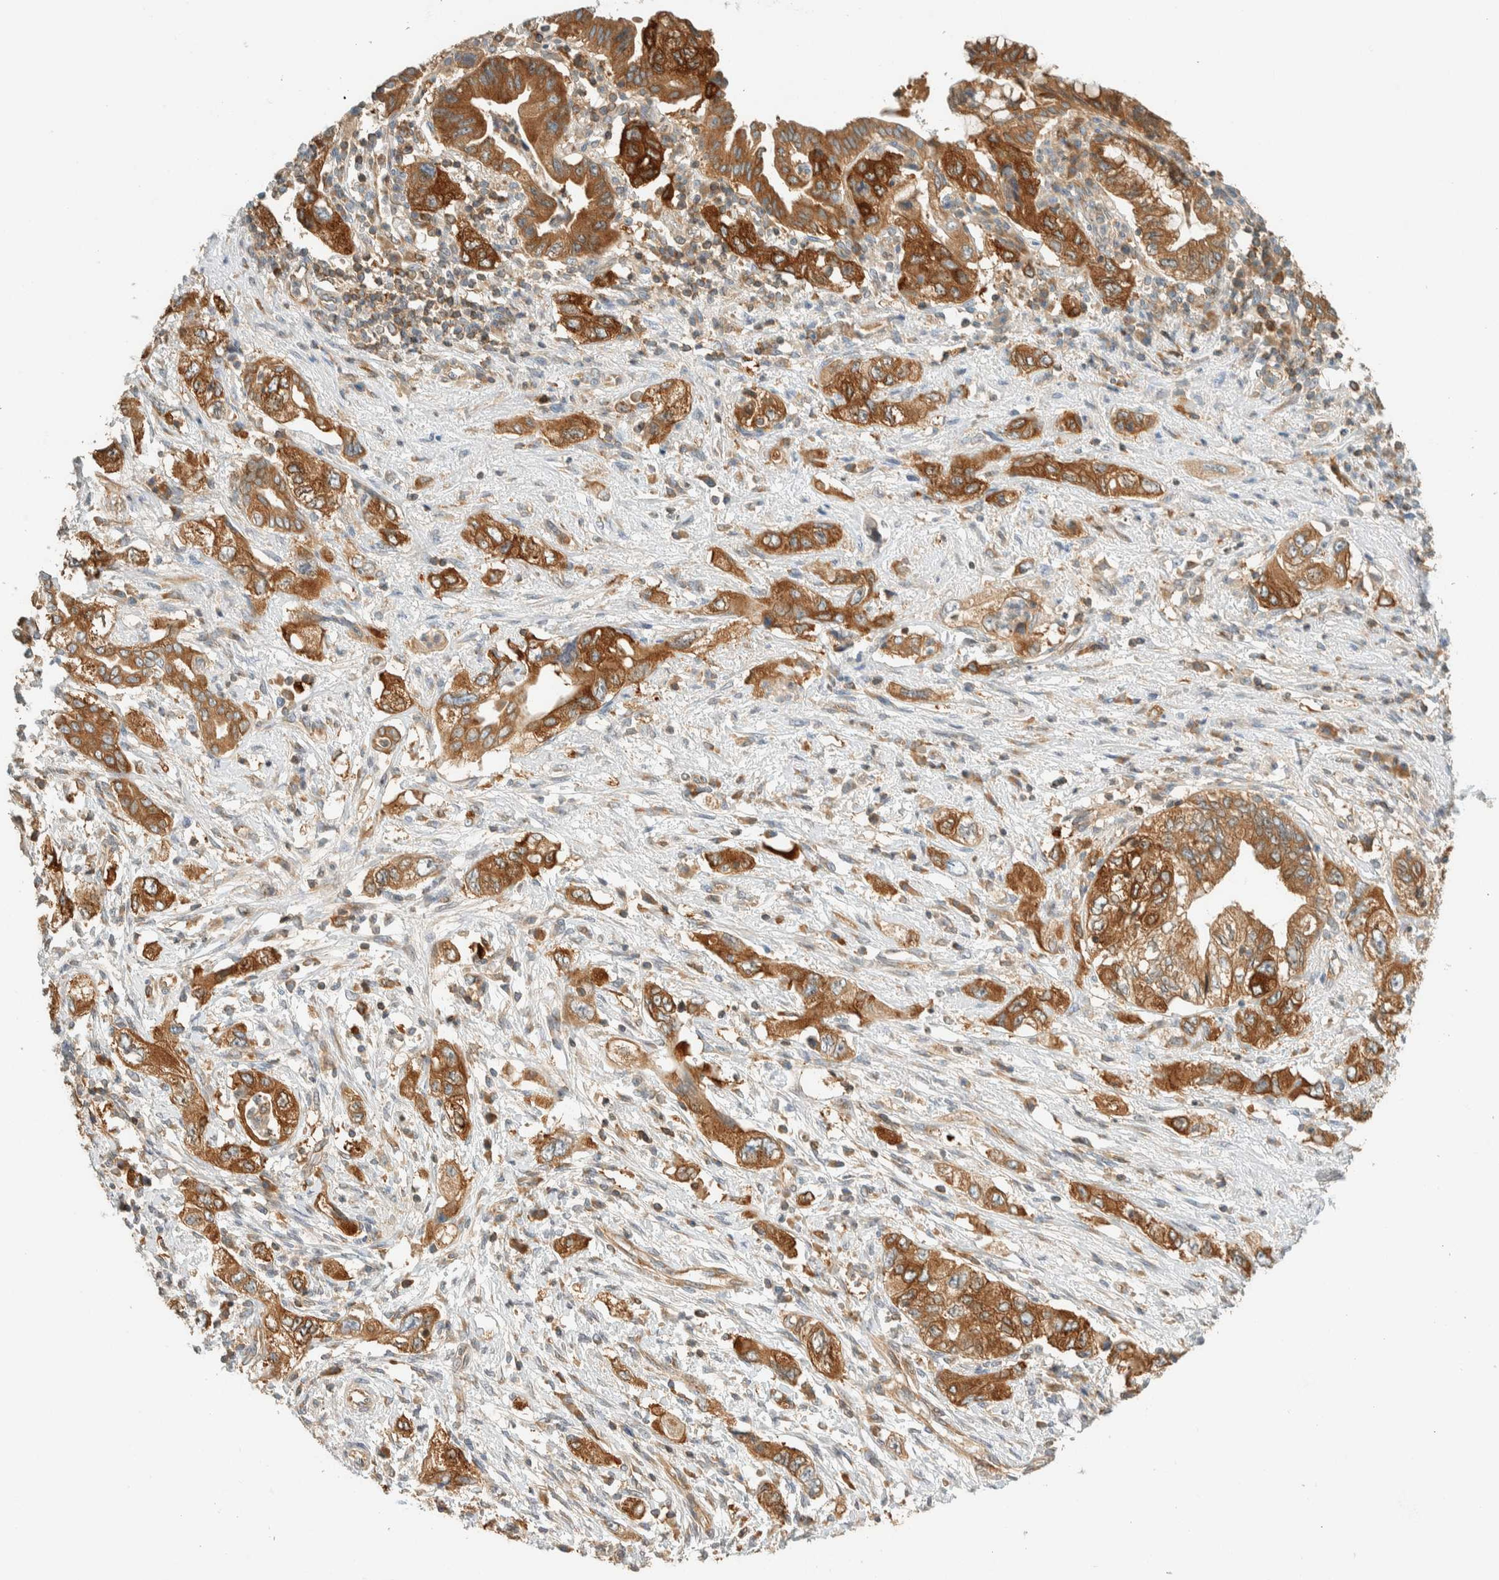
{"staining": {"intensity": "moderate", "quantity": ">75%", "location": "cytoplasmic/membranous"}, "tissue": "pancreatic cancer", "cell_type": "Tumor cells", "image_type": "cancer", "snomed": [{"axis": "morphology", "description": "Adenocarcinoma, NOS"}, {"axis": "topography", "description": "Pancreas"}], "caption": "Immunohistochemical staining of human pancreatic cancer displays medium levels of moderate cytoplasmic/membranous expression in approximately >75% of tumor cells.", "gene": "ARFGEF1", "patient": {"sex": "female", "age": 73}}